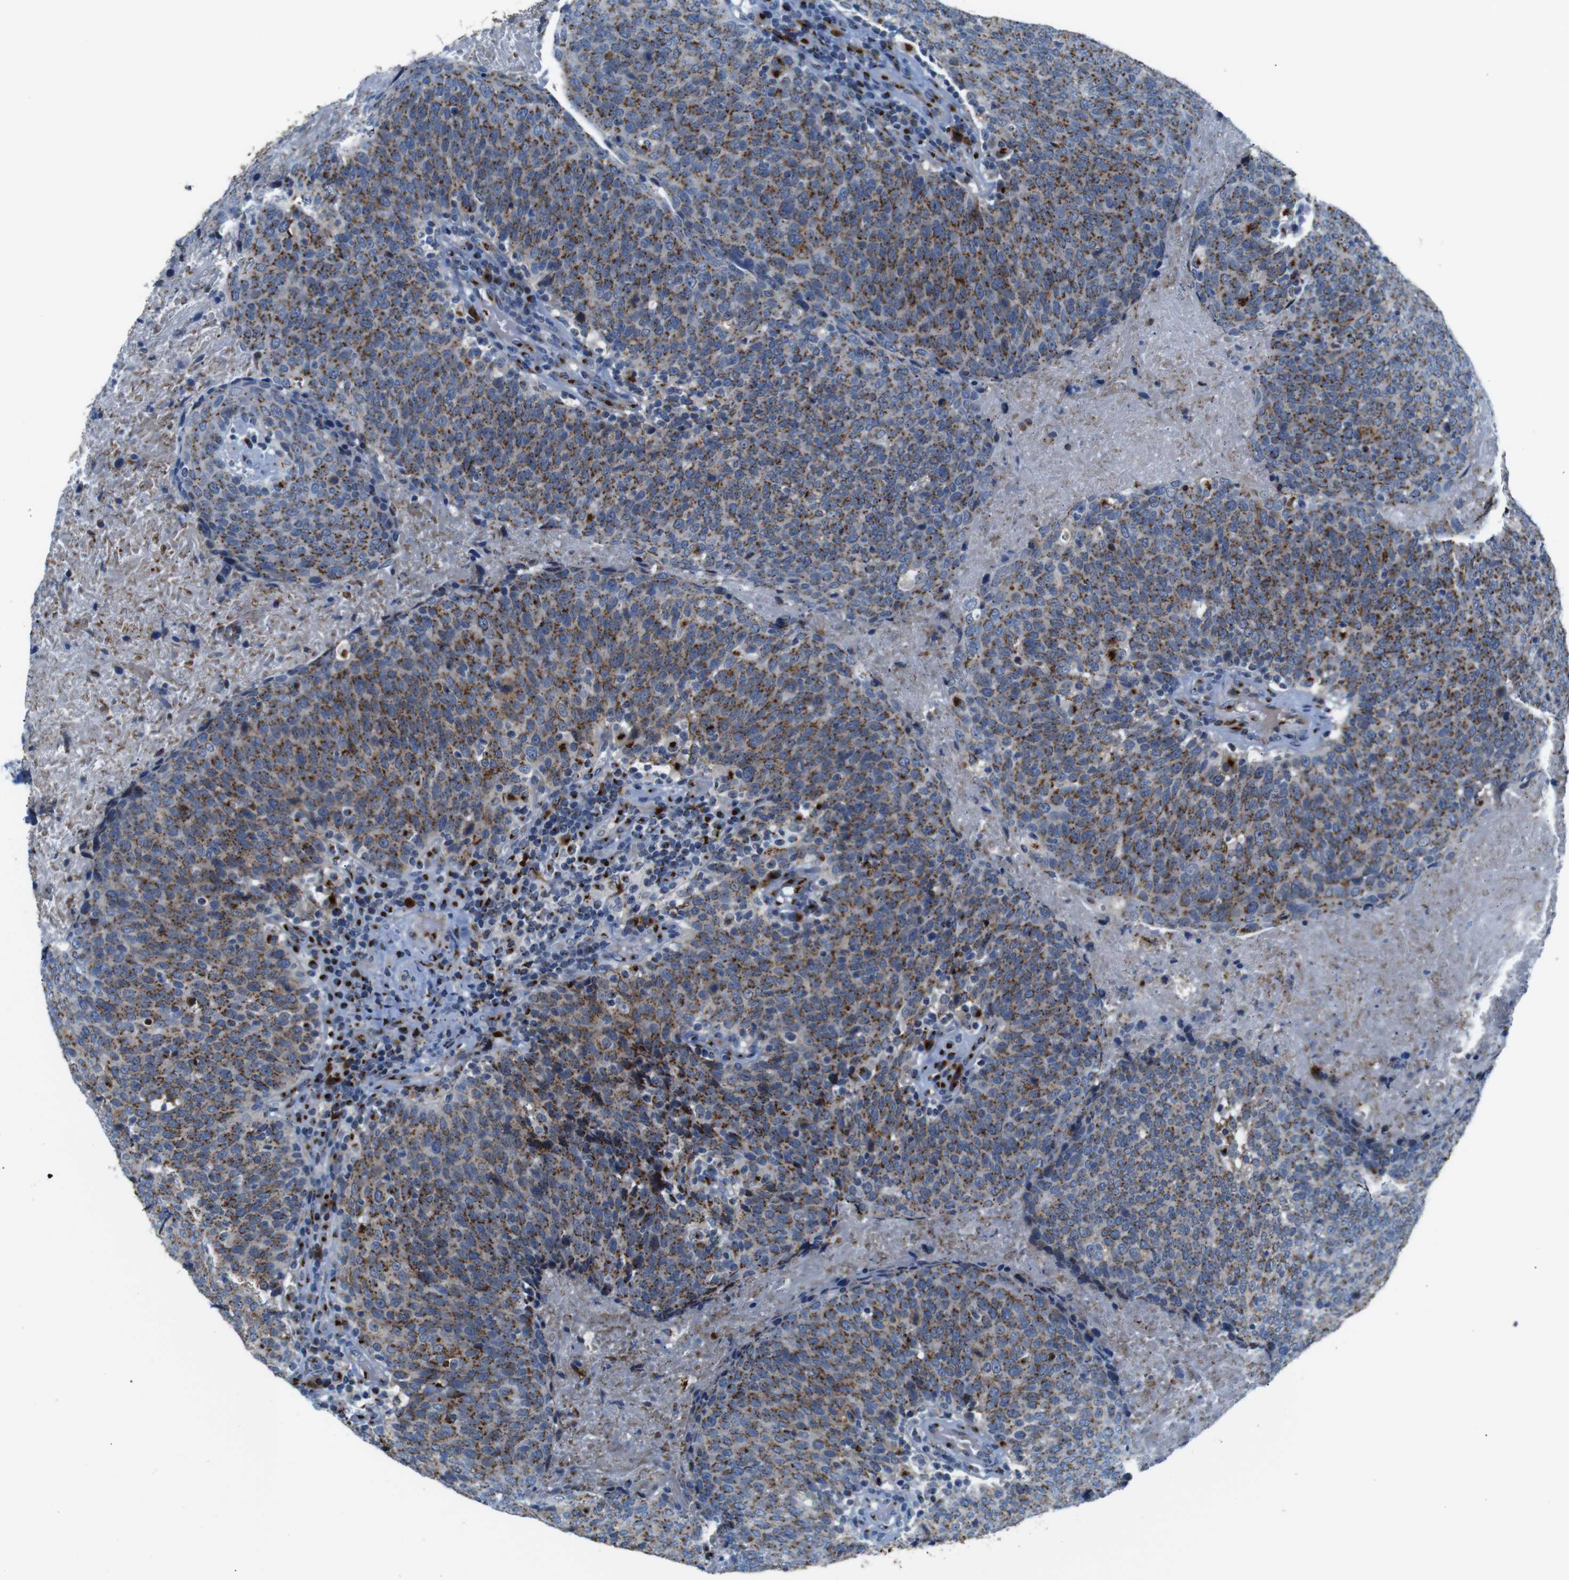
{"staining": {"intensity": "moderate", "quantity": ">75%", "location": "cytoplasmic/membranous"}, "tissue": "head and neck cancer", "cell_type": "Tumor cells", "image_type": "cancer", "snomed": [{"axis": "morphology", "description": "Squamous cell carcinoma, NOS"}, {"axis": "morphology", "description": "Squamous cell carcinoma, metastatic, NOS"}, {"axis": "topography", "description": "Lymph node"}, {"axis": "topography", "description": "Head-Neck"}], "caption": "Immunohistochemistry (IHC) (DAB) staining of head and neck cancer shows moderate cytoplasmic/membranous protein expression in about >75% of tumor cells.", "gene": "TGOLN2", "patient": {"sex": "male", "age": 62}}